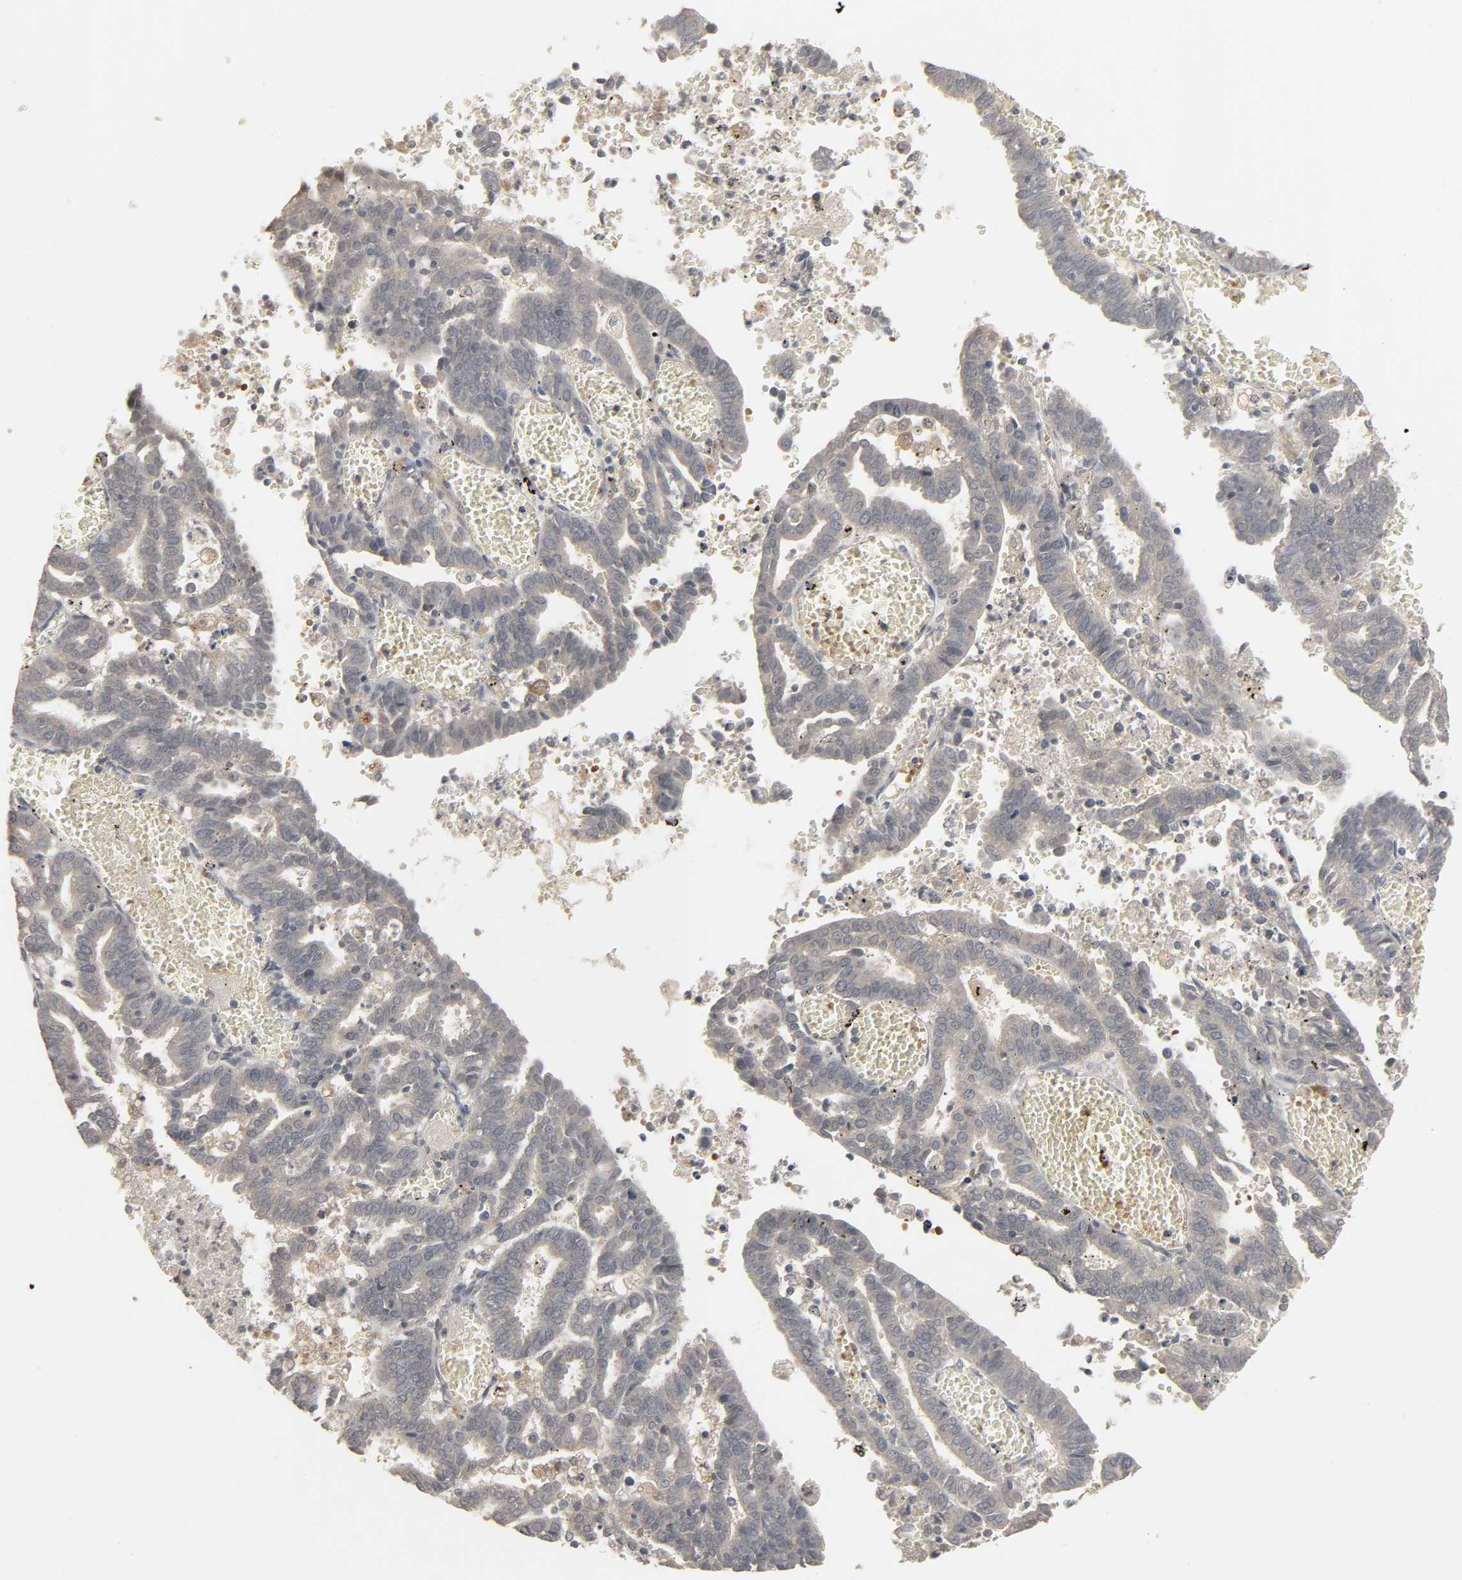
{"staining": {"intensity": "negative", "quantity": "none", "location": "none"}, "tissue": "endometrial cancer", "cell_type": "Tumor cells", "image_type": "cancer", "snomed": [{"axis": "morphology", "description": "Adenocarcinoma, NOS"}, {"axis": "topography", "description": "Uterus"}], "caption": "Endometrial cancer was stained to show a protein in brown. There is no significant staining in tumor cells. (IHC, brightfield microscopy, high magnification).", "gene": "ZNF222", "patient": {"sex": "female", "age": 83}}